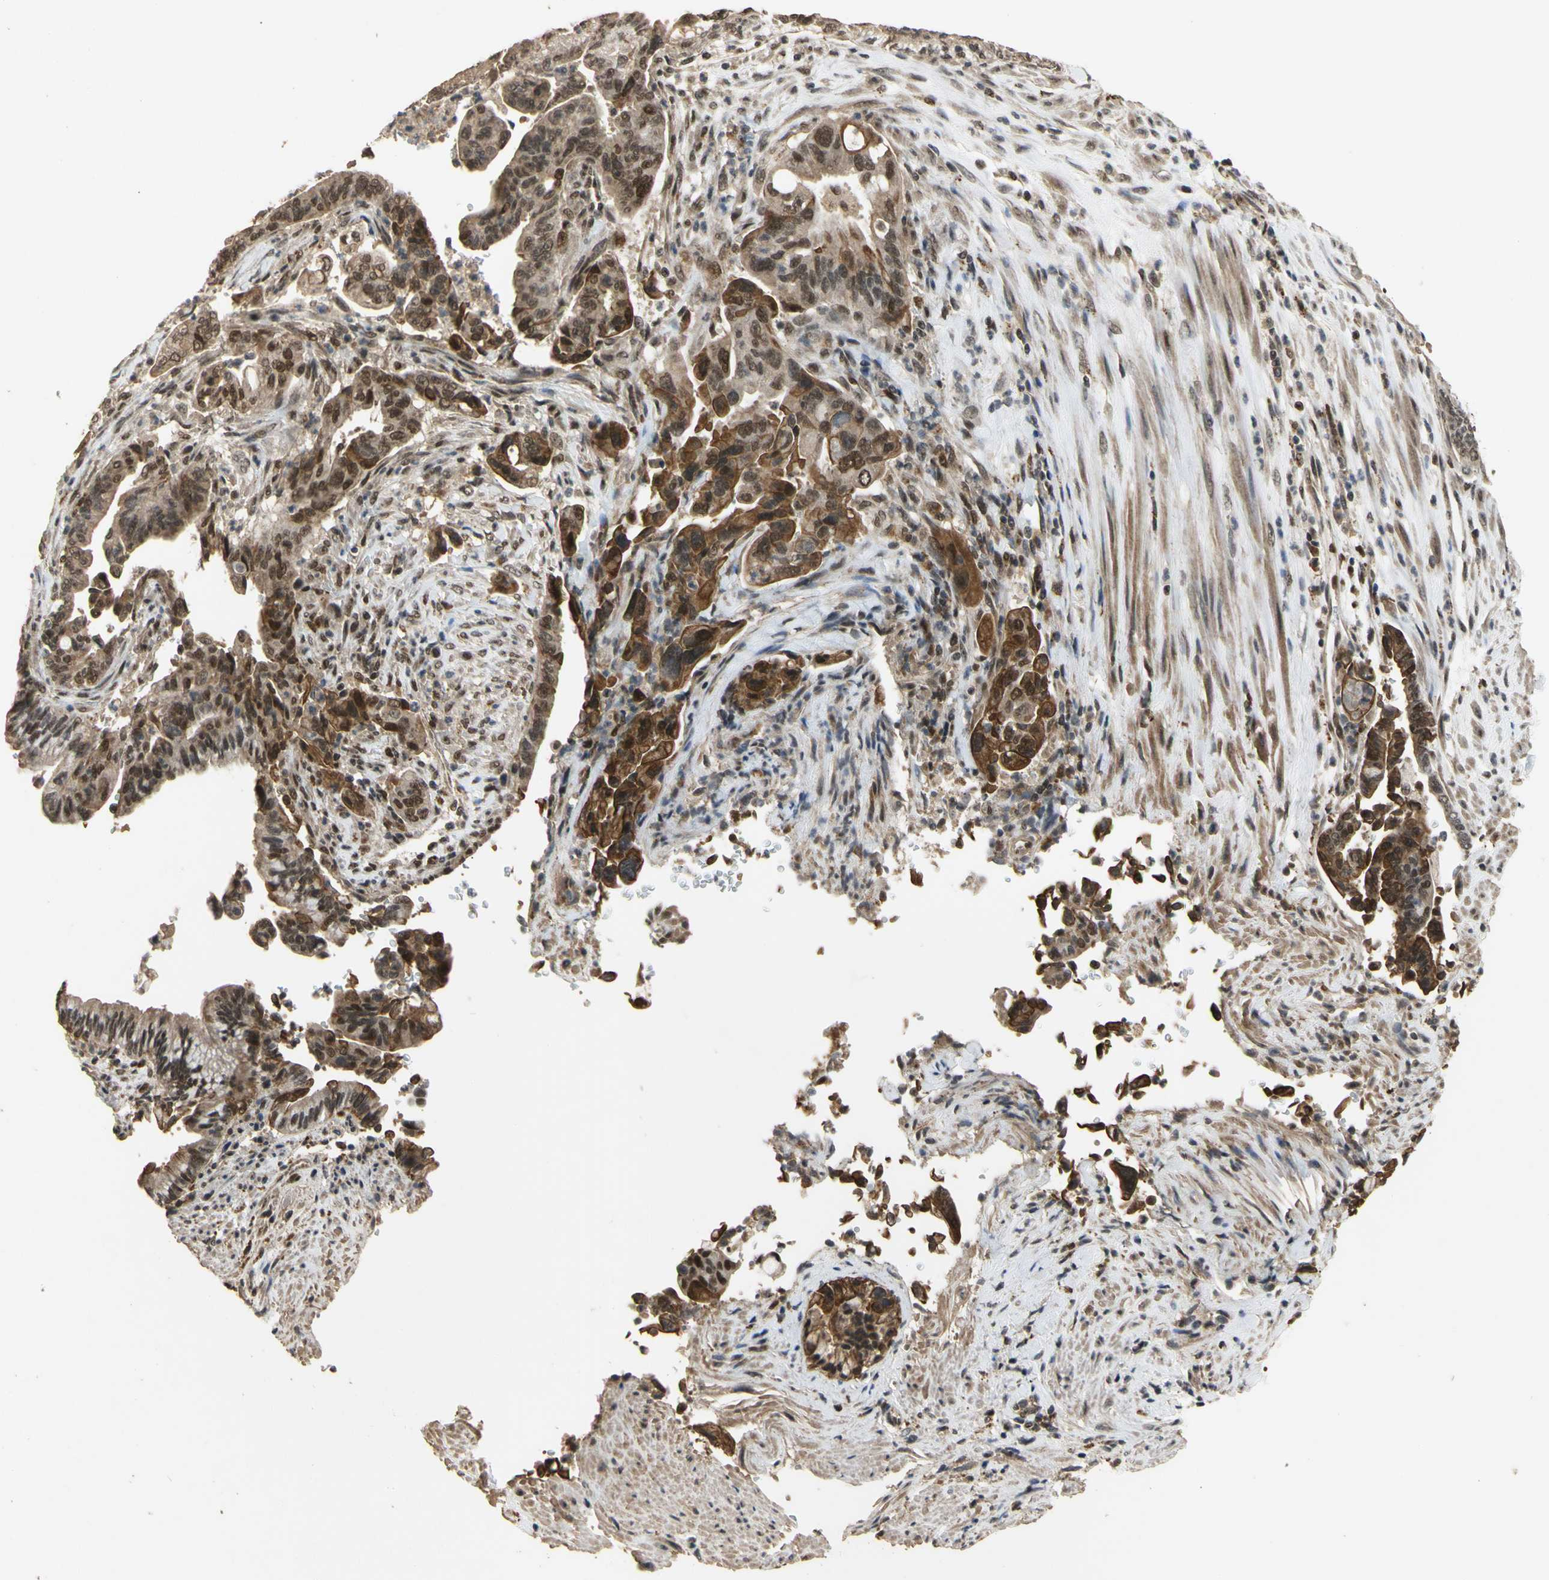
{"staining": {"intensity": "moderate", "quantity": "25%-75%", "location": "cytoplasmic/membranous,nuclear"}, "tissue": "pancreatic cancer", "cell_type": "Tumor cells", "image_type": "cancer", "snomed": [{"axis": "morphology", "description": "Adenocarcinoma, NOS"}, {"axis": "topography", "description": "Pancreas"}], "caption": "Brown immunohistochemical staining in human pancreatic cancer (adenocarcinoma) displays moderate cytoplasmic/membranous and nuclear staining in about 25%-75% of tumor cells.", "gene": "GTF2E2", "patient": {"sex": "male", "age": 70}}